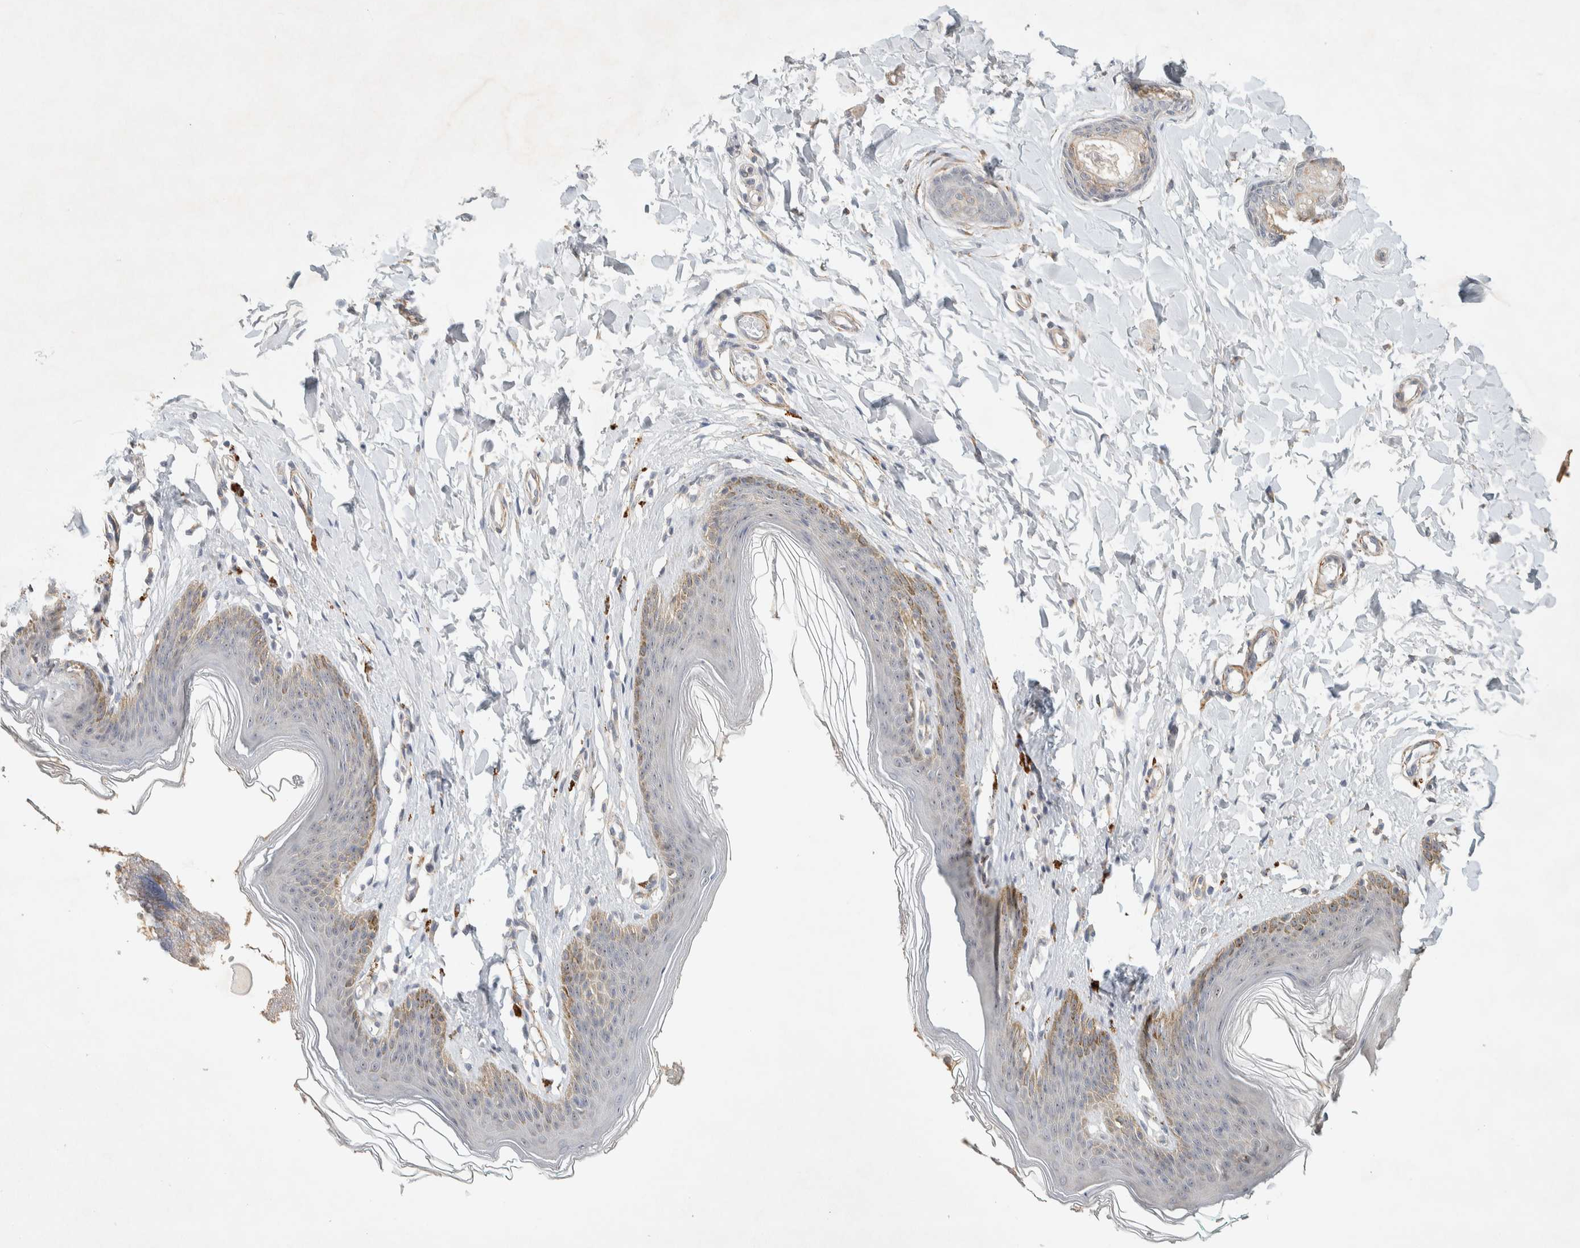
{"staining": {"intensity": "moderate", "quantity": "<25%", "location": "cytoplasmic/membranous"}, "tissue": "skin", "cell_type": "Epidermal cells", "image_type": "normal", "snomed": [{"axis": "morphology", "description": "Normal tissue, NOS"}, {"axis": "topography", "description": "Vulva"}], "caption": "Epidermal cells exhibit low levels of moderate cytoplasmic/membranous staining in about <25% of cells in benign skin.", "gene": "KLHL40", "patient": {"sex": "female", "age": 66}}